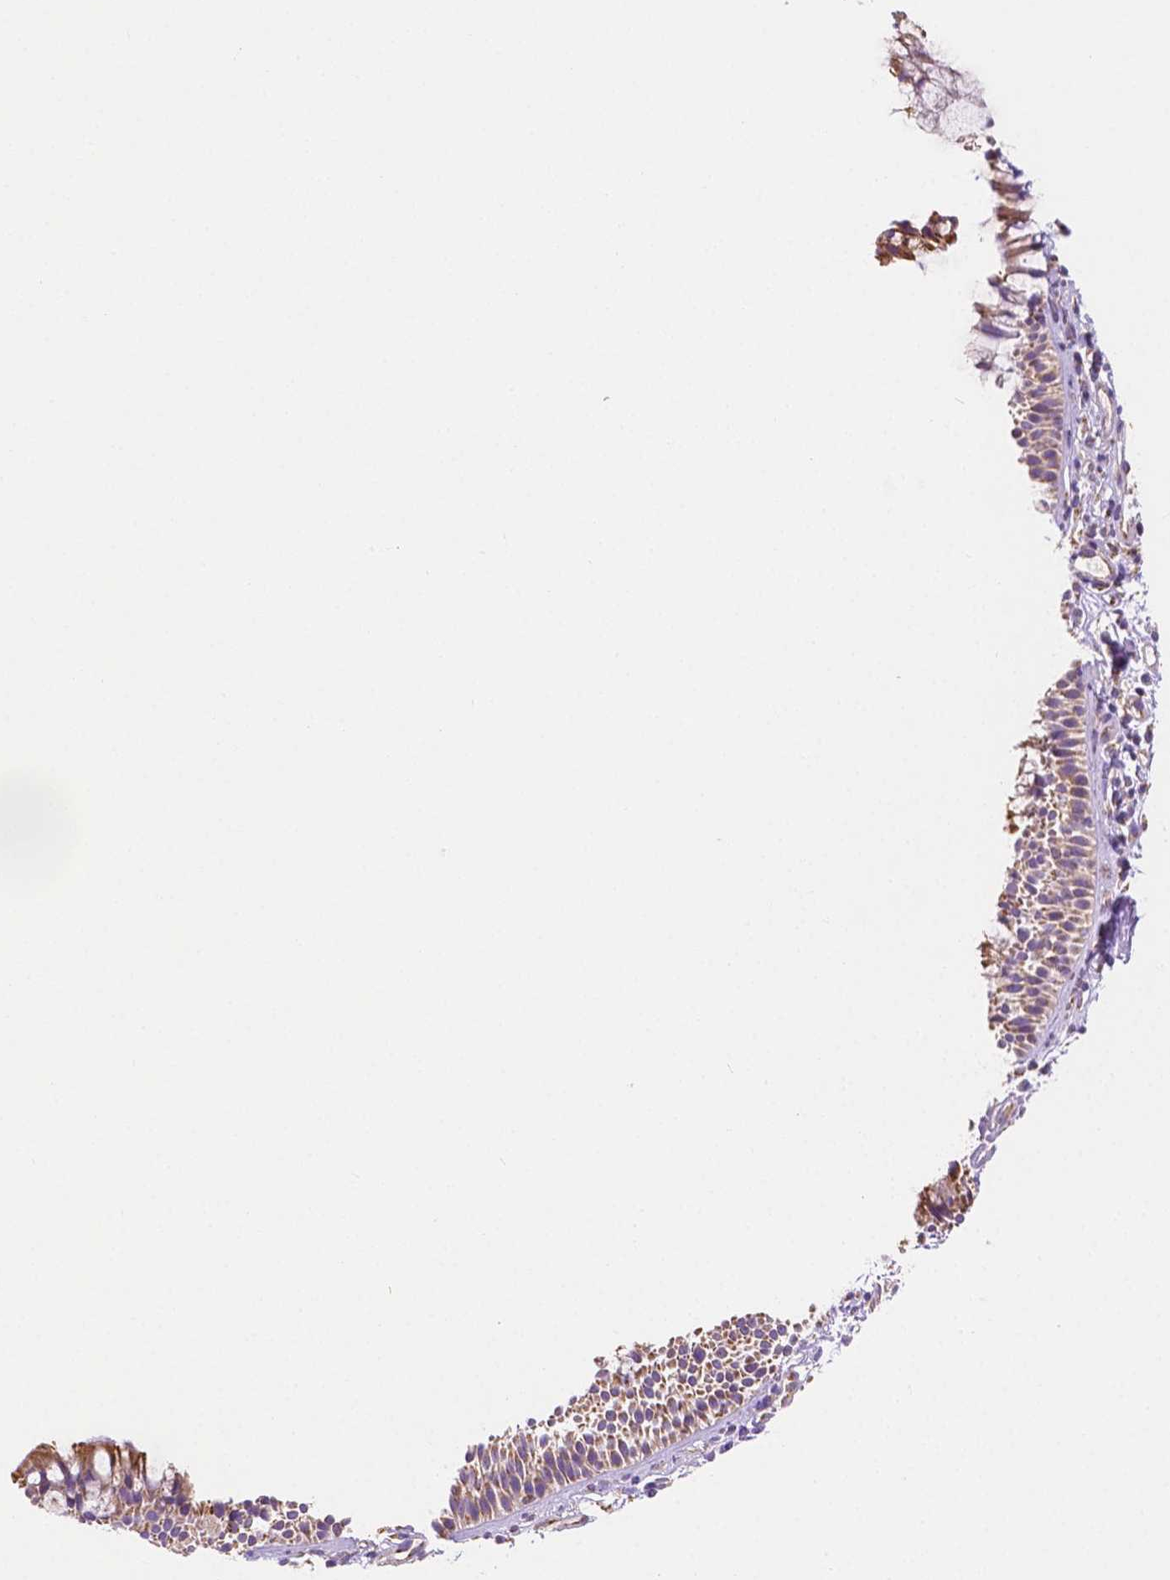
{"staining": {"intensity": "moderate", "quantity": ">75%", "location": "cytoplasmic/membranous"}, "tissue": "nasopharynx", "cell_type": "Respiratory epithelial cells", "image_type": "normal", "snomed": [{"axis": "morphology", "description": "Normal tissue, NOS"}, {"axis": "topography", "description": "Nasopharynx"}], "caption": "Immunohistochemical staining of normal human nasopharynx displays medium levels of moderate cytoplasmic/membranous expression in about >75% of respiratory epithelial cells.", "gene": "SGTB", "patient": {"sex": "male", "age": 56}}